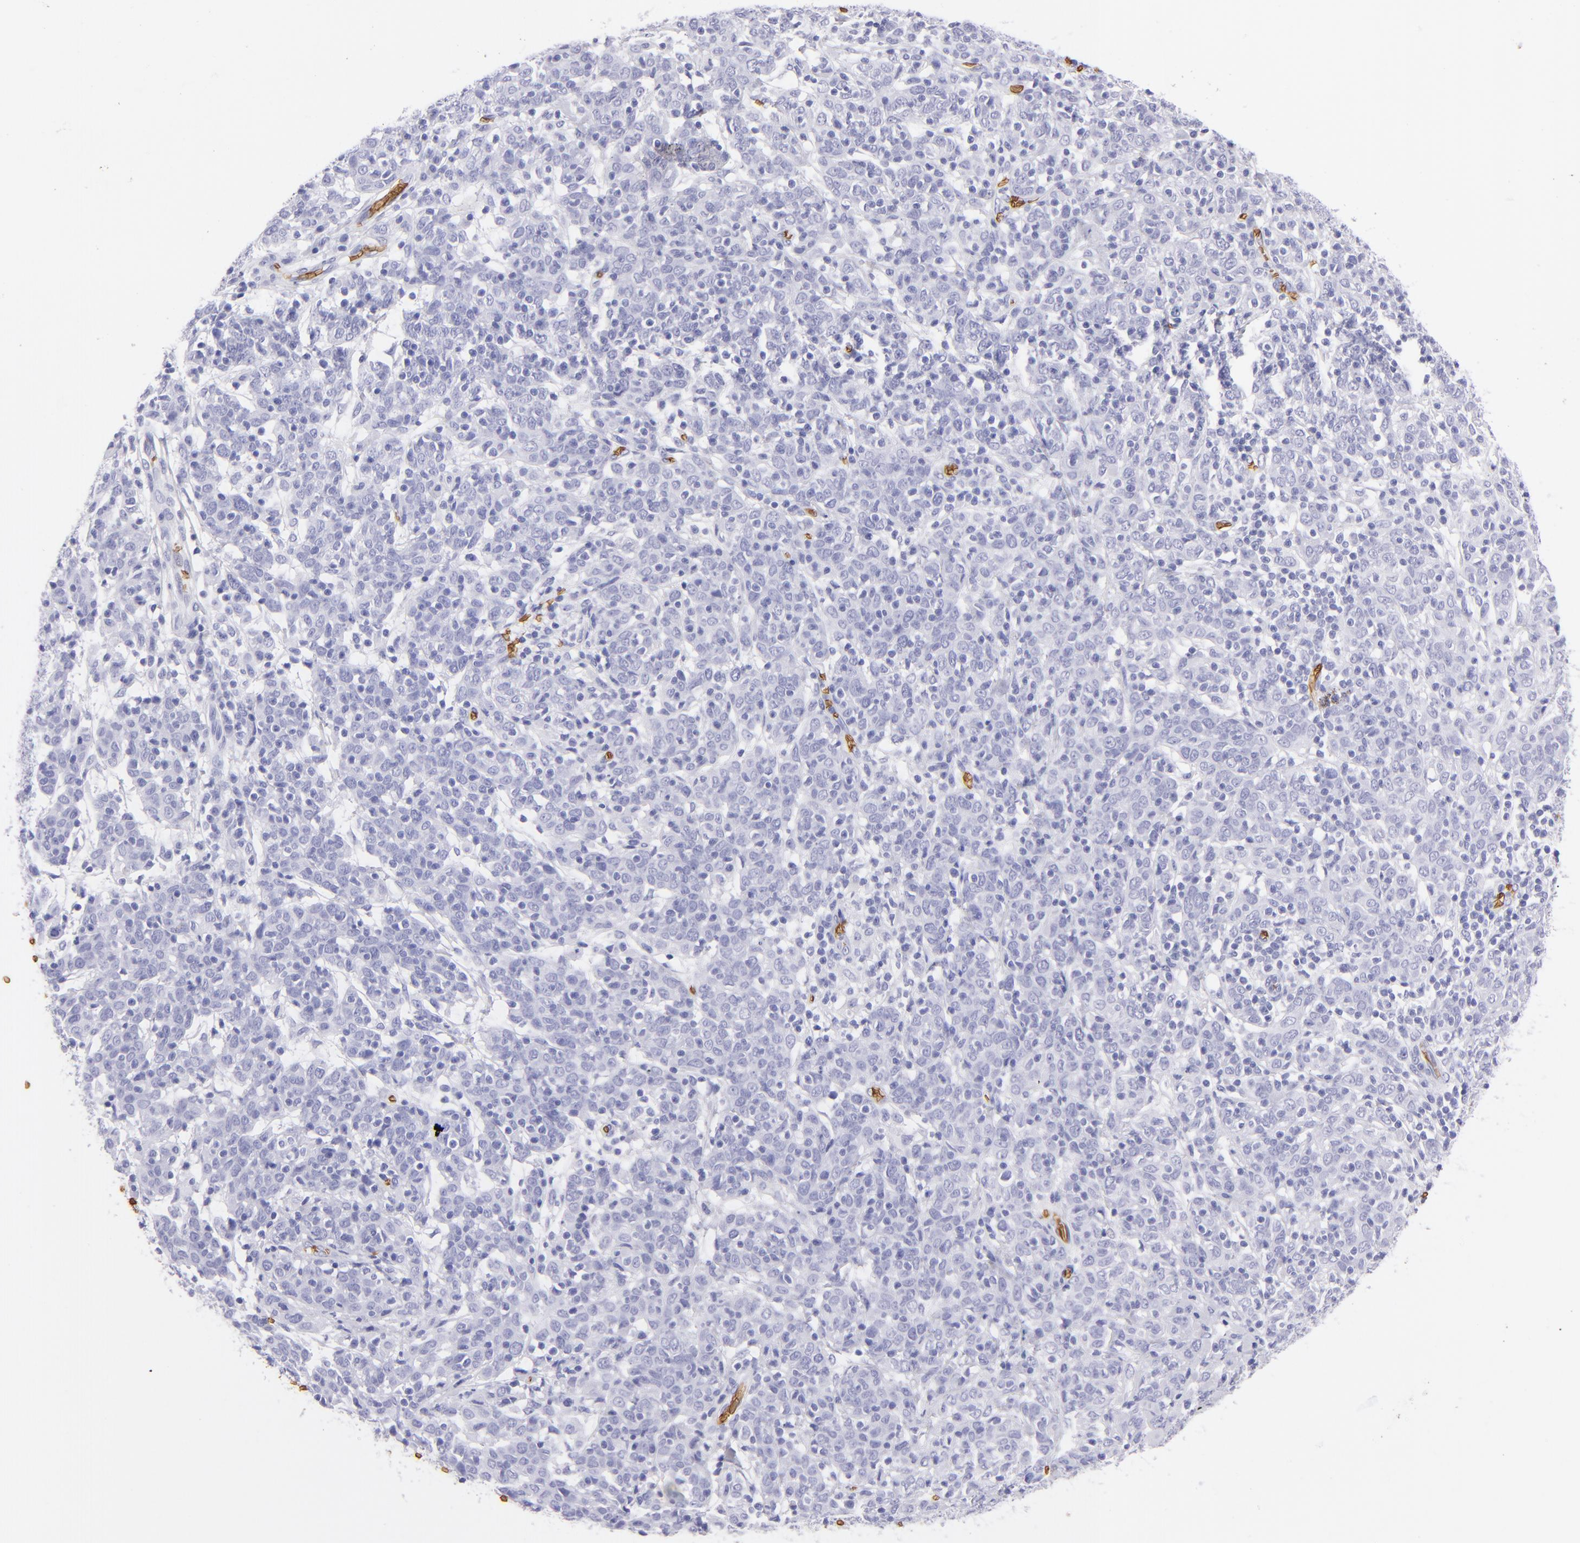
{"staining": {"intensity": "negative", "quantity": "none", "location": "none"}, "tissue": "cervical cancer", "cell_type": "Tumor cells", "image_type": "cancer", "snomed": [{"axis": "morphology", "description": "Normal tissue, NOS"}, {"axis": "morphology", "description": "Squamous cell carcinoma, NOS"}, {"axis": "topography", "description": "Cervix"}], "caption": "Immunohistochemical staining of human cervical cancer (squamous cell carcinoma) demonstrates no significant expression in tumor cells.", "gene": "GYPA", "patient": {"sex": "female", "age": 67}}